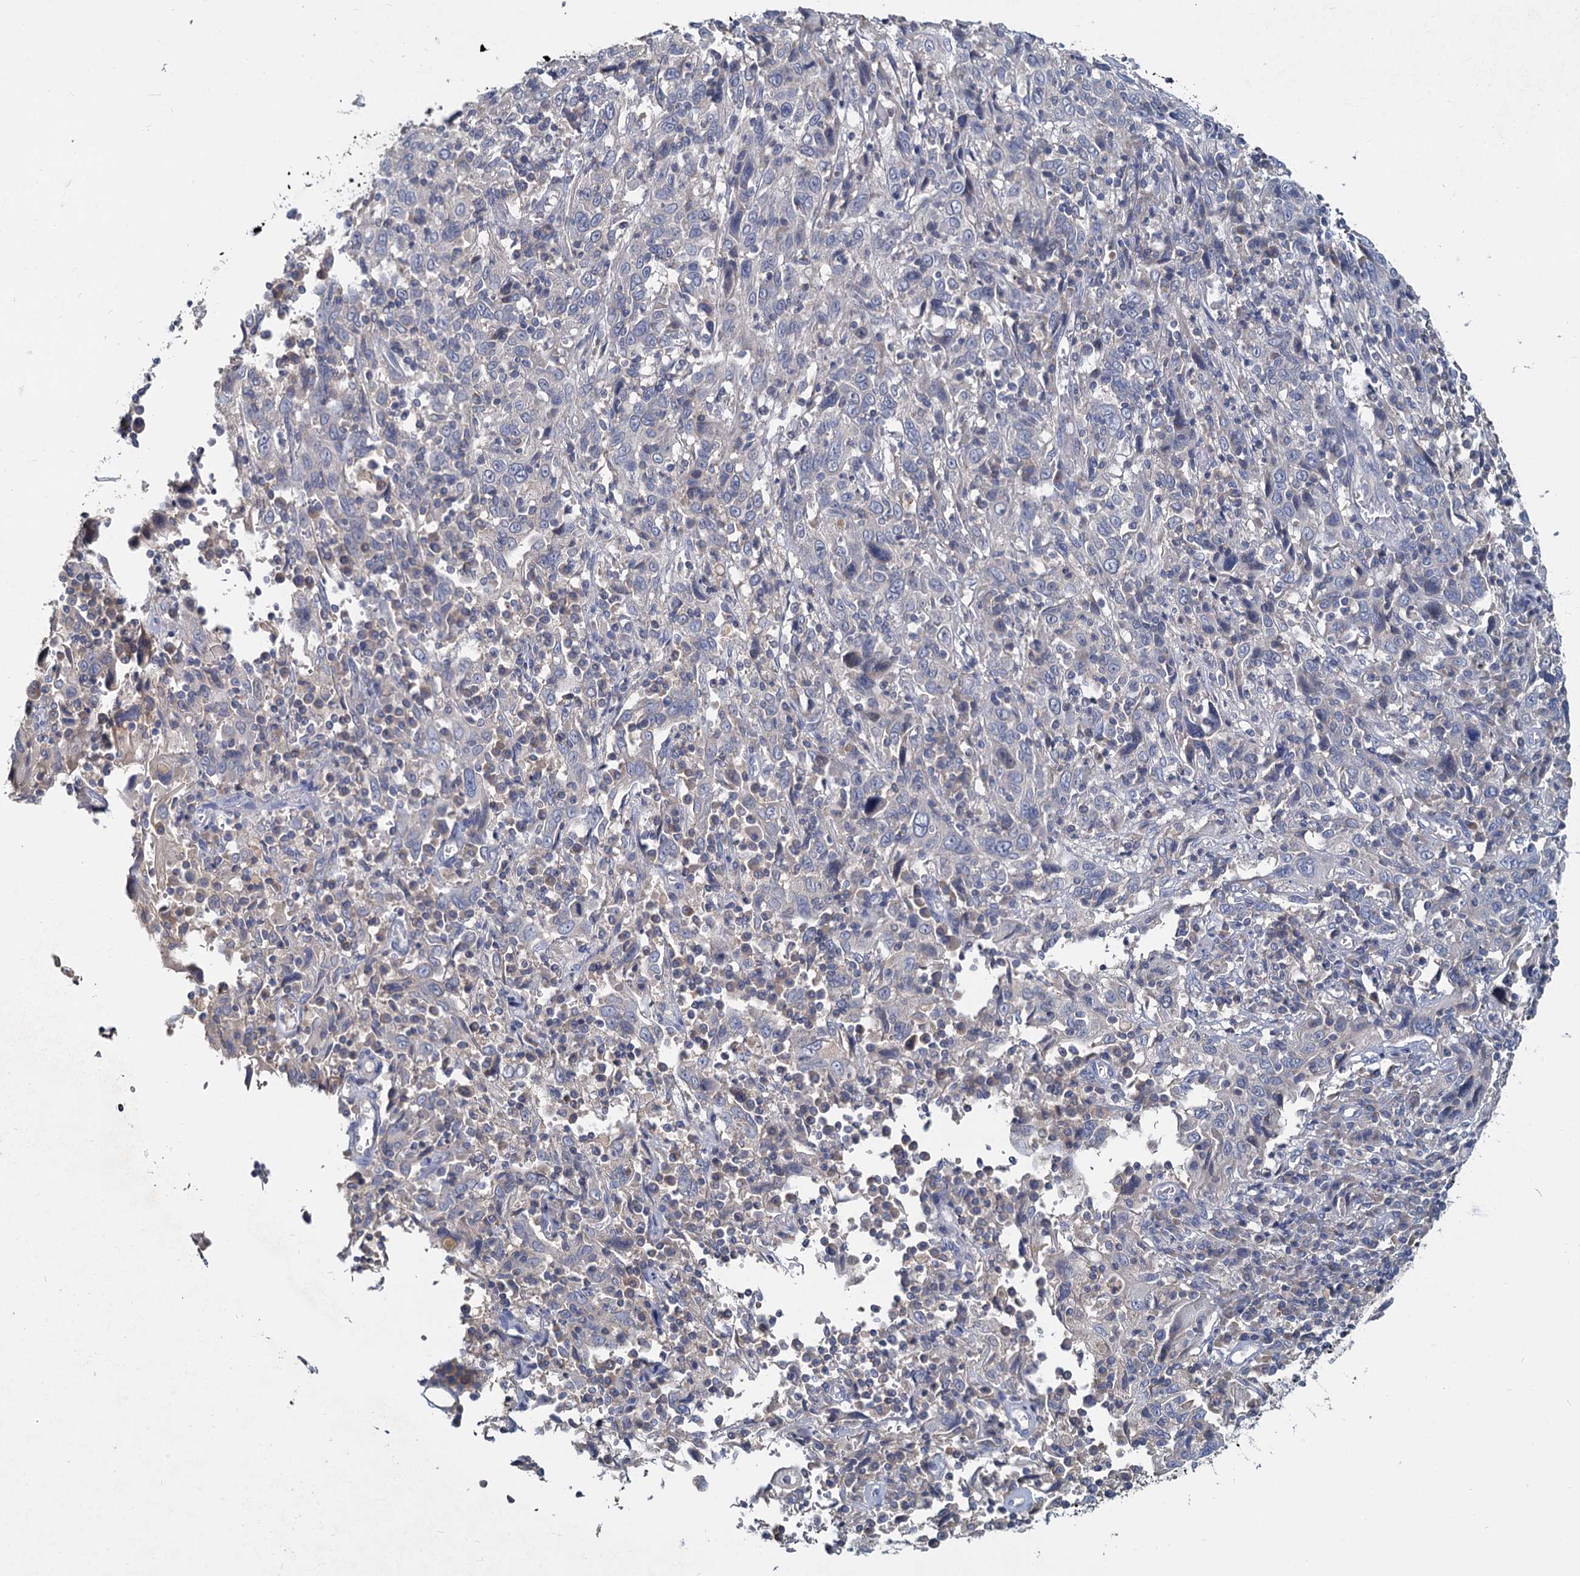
{"staining": {"intensity": "negative", "quantity": "none", "location": "none"}, "tissue": "cervical cancer", "cell_type": "Tumor cells", "image_type": "cancer", "snomed": [{"axis": "morphology", "description": "Squamous cell carcinoma, NOS"}, {"axis": "topography", "description": "Cervix"}], "caption": "A histopathology image of human cervical cancer is negative for staining in tumor cells.", "gene": "ACSM3", "patient": {"sex": "female", "age": 46}}